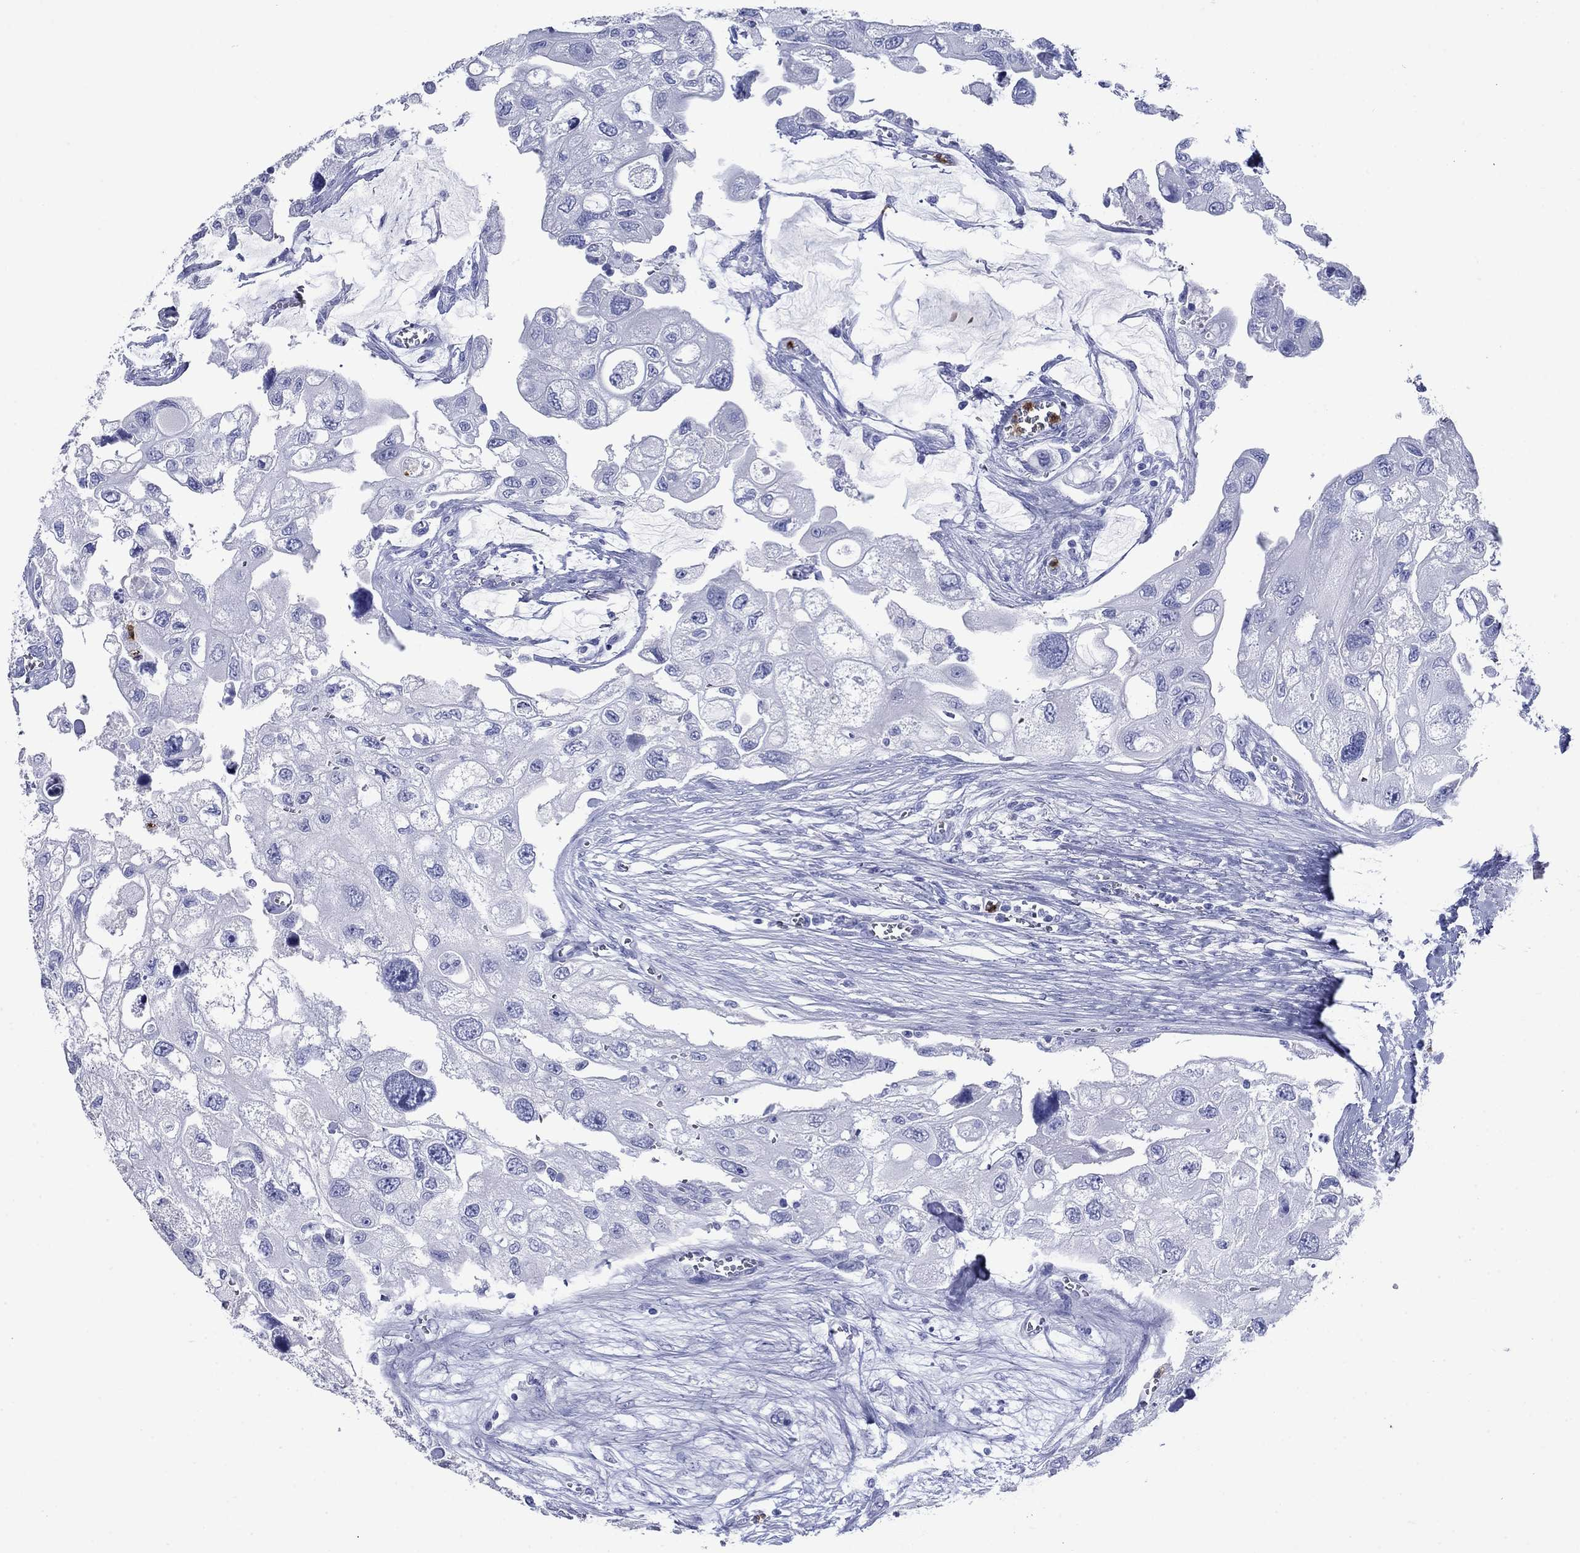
{"staining": {"intensity": "negative", "quantity": "none", "location": "none"}, "tissue": "urothelial cancer", "cell_type": "Tumor cells", "image_type": "cancer", "snomed": [{"axis": "morphology", "description": "Urothelial carcinoma, High grade"}, {"axis": "topography", "description": "Urinary bladder"}], "caption": "The IHC micrograph has no significant positivity in tumor cells of urothelial carcinoma (high-grade) tissue.", "gene": "AZU1", "patient": {"sex": "male", "age": 59}}